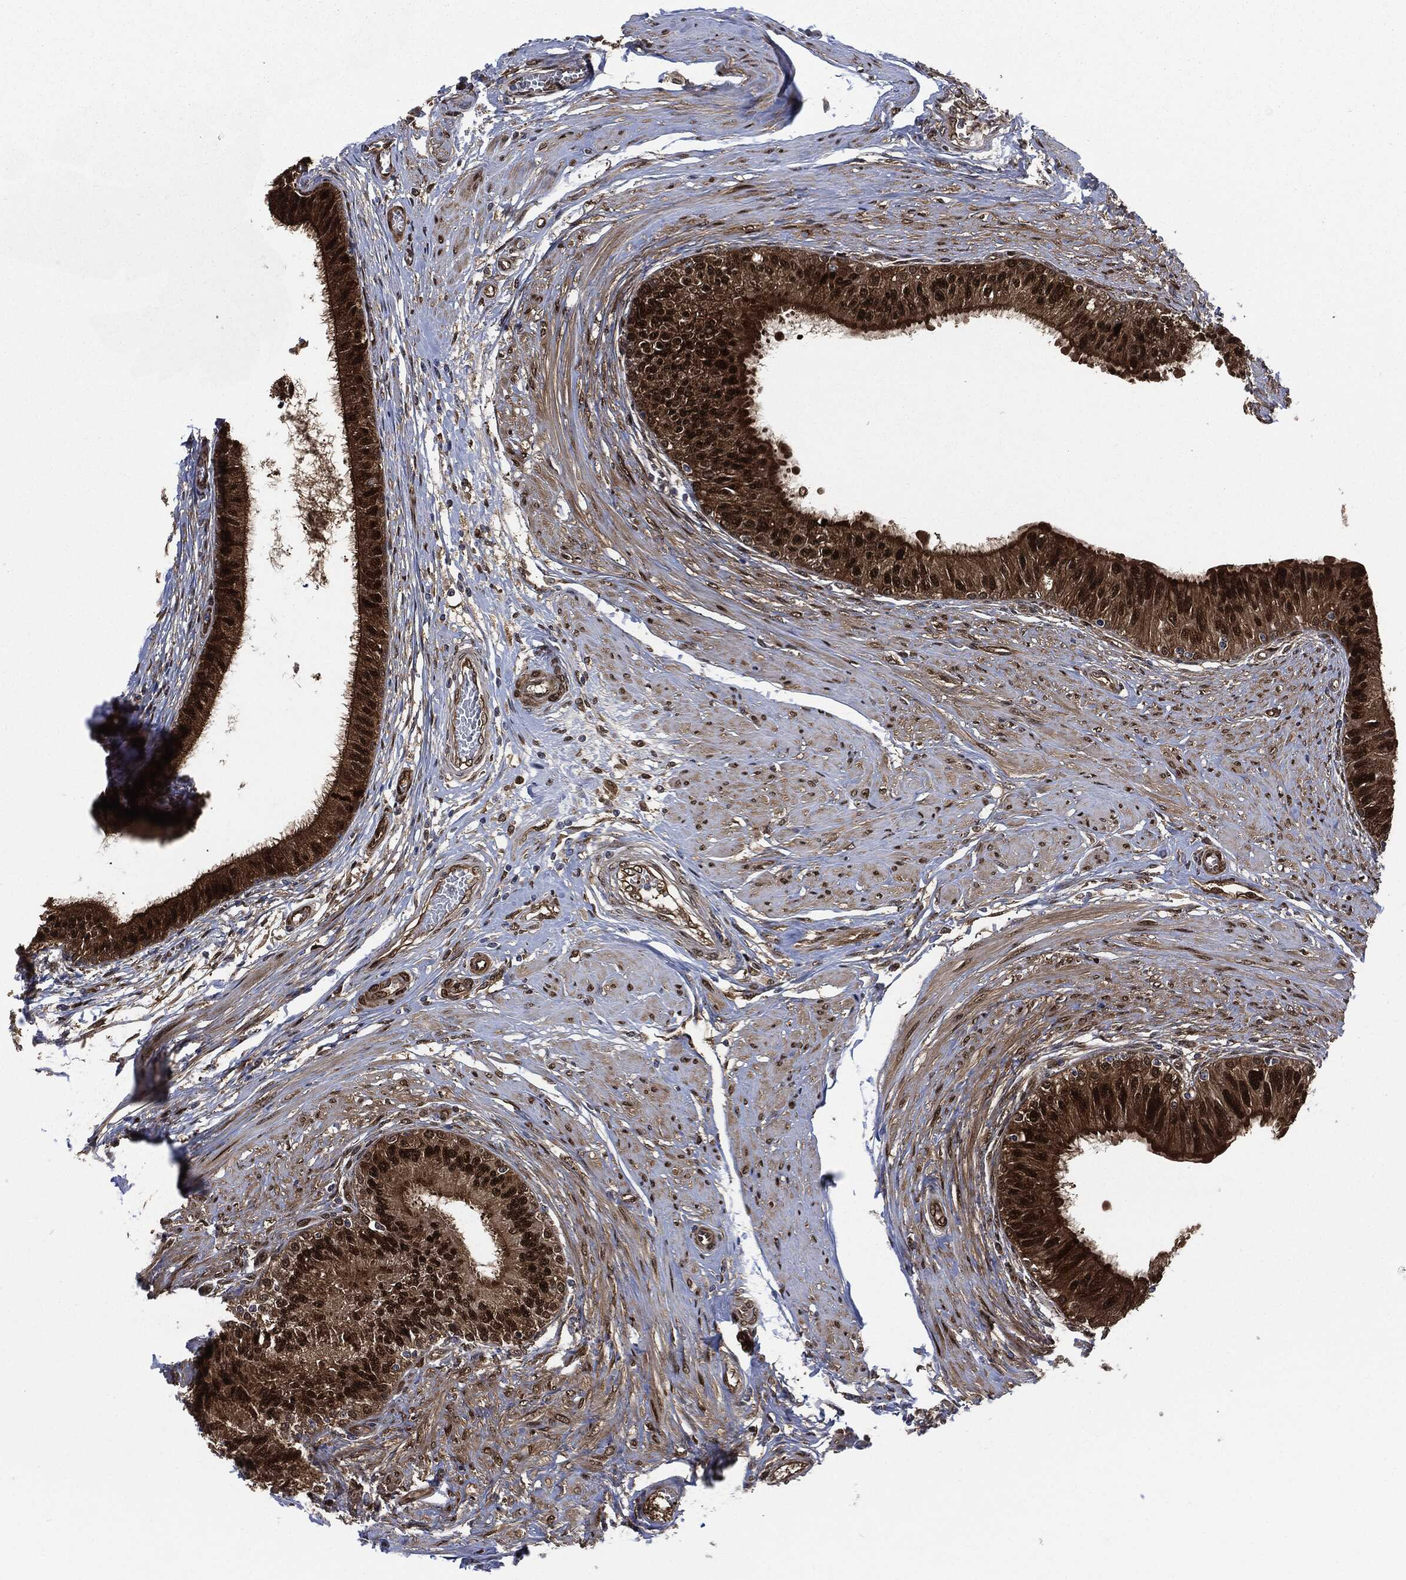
{"staining": {"intensity": "strong", "quantity": ">75%", "location": "cytoplasmic/membranous,nuclear"}, "tissue": "epididymis", "cell_type": "Glandular cells", "image_type": "normal", "snomed": [{"axis": "morphology", "description": "Normal tissue, NOS"}, {"axis": "morphology", "description": "Seminoma, NOS"}, {"axis": "topography", "description": "Testis"}, {"axis": "topography", "description": "Epididymis"}], "caption": "DAB immunohistochemical staining of unremarkable epididymis displays strong cytoplasmic/membranous,nuclear protein positivity in about >75% of glandular cells.", "gene": "DCTN1", "patient": {"sex": "male", "age": 61}}